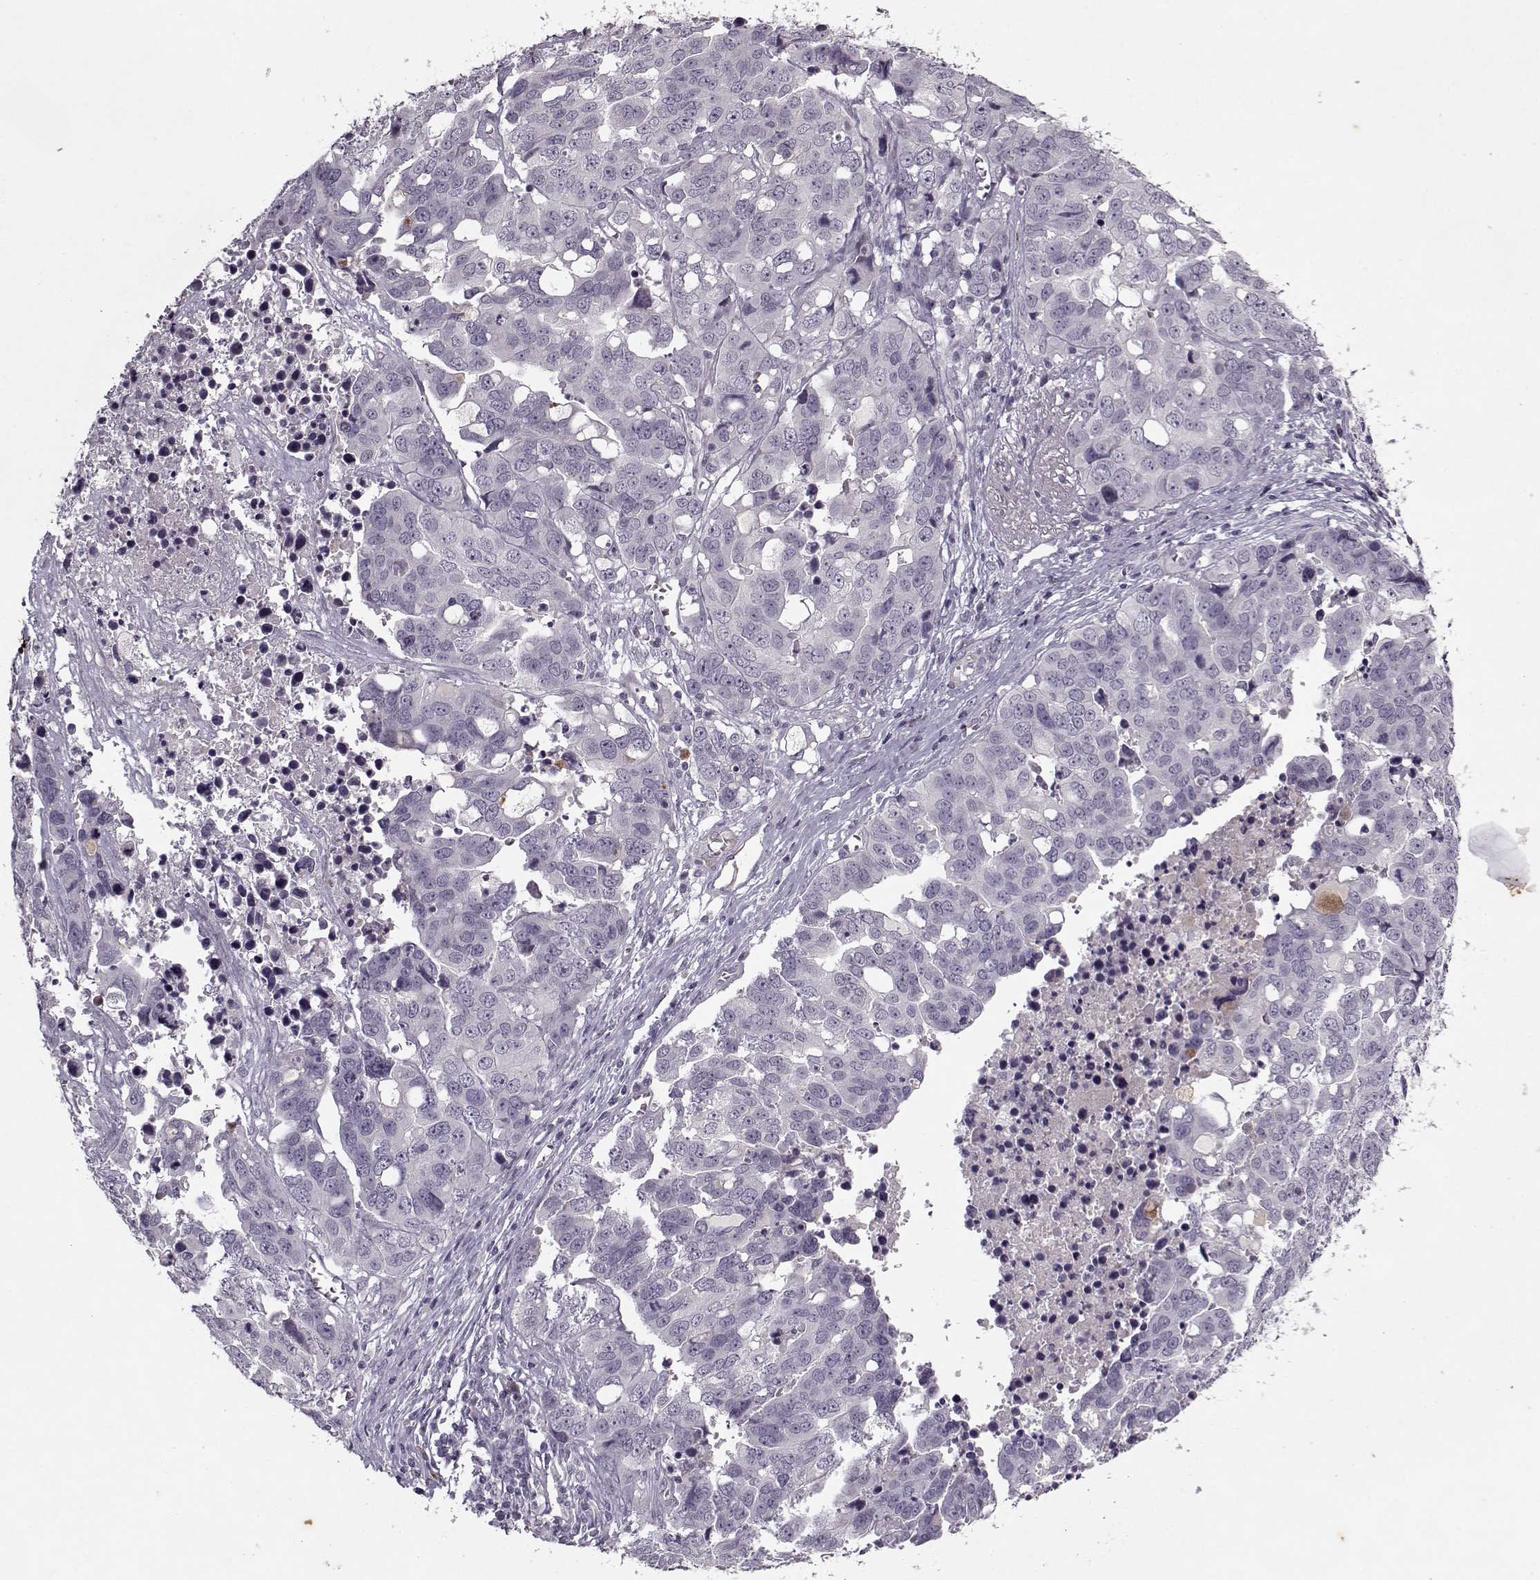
{"staining": {"intensity": "negative", "quantity": "none", "location": "none"}, "tissue": "ovarian cancer", "cell_type": "Tumor cells", "image_type": "cancer", "snomed": [{"axis": "morphology", "description": "Carcinoma, endometroid"}, {"axis": "topography", "description": "Ovary"}], "caption": "Immunohistochemistry histopathology image of human ovarian cancer (endometroid carcinoma) stained for a protein (brown), which displays no staining in tumor cells.", "gene": "KRT9", "patient": {"sex": "female", "age": 78}}